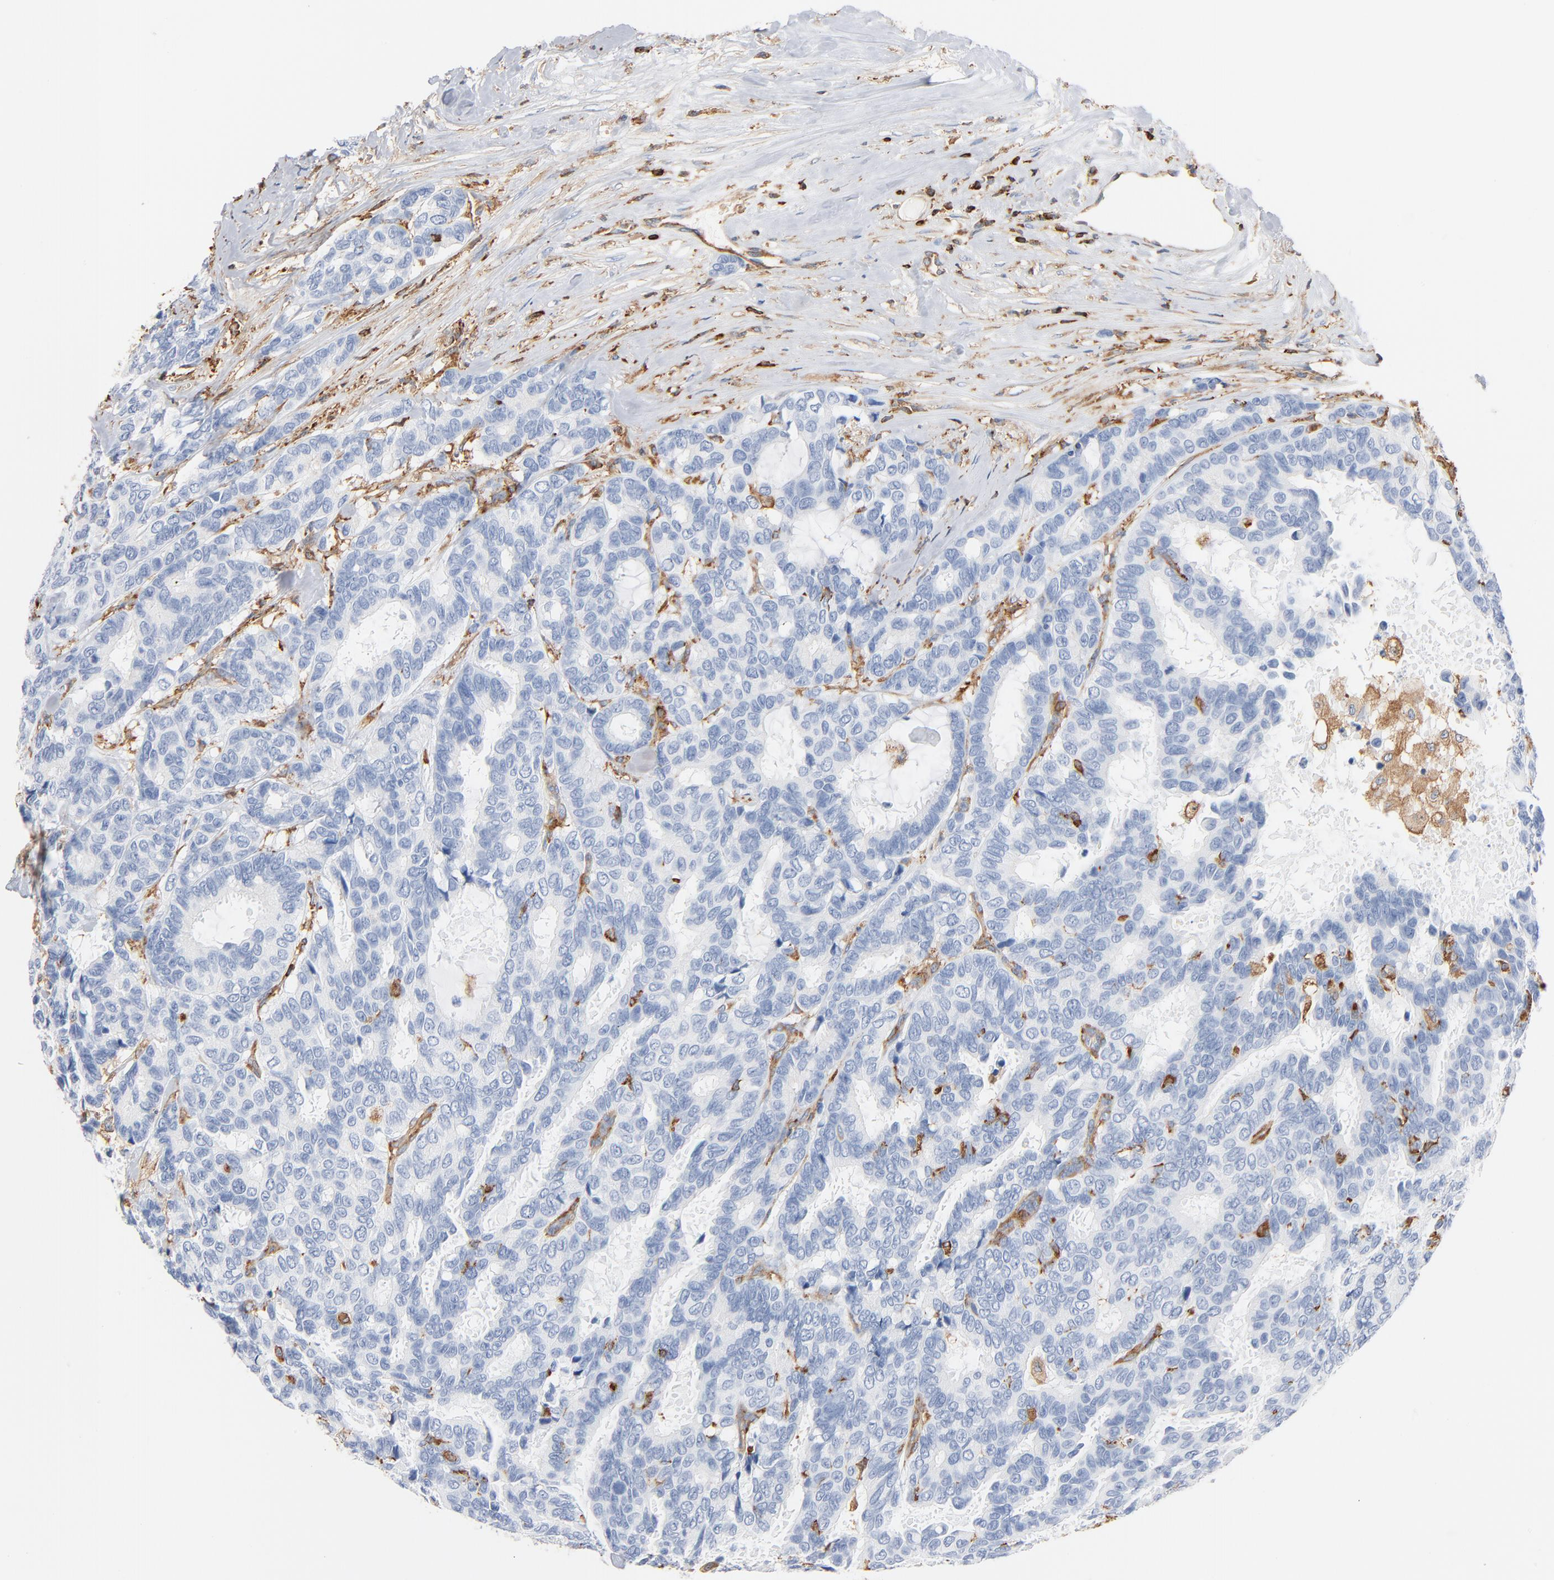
{"staining": {"intensity": "negative", "quantity": "none", "location": "none"}, "tissue": "breast cancer", "cell_type": "Tumor cells", "image_type": "cancer", "snomed": [{"axis": "morphology", "description": "Duct carcinoma"}, {"axis": "topography", "description": "Breast"}], "caption": "Human intraductal carcinoma (breast) stained for a protein using IHC demonstrates no staining in tumor cells.", "gene": "SH3KBP1", "patient": {"sex": "female", "age": 87}}